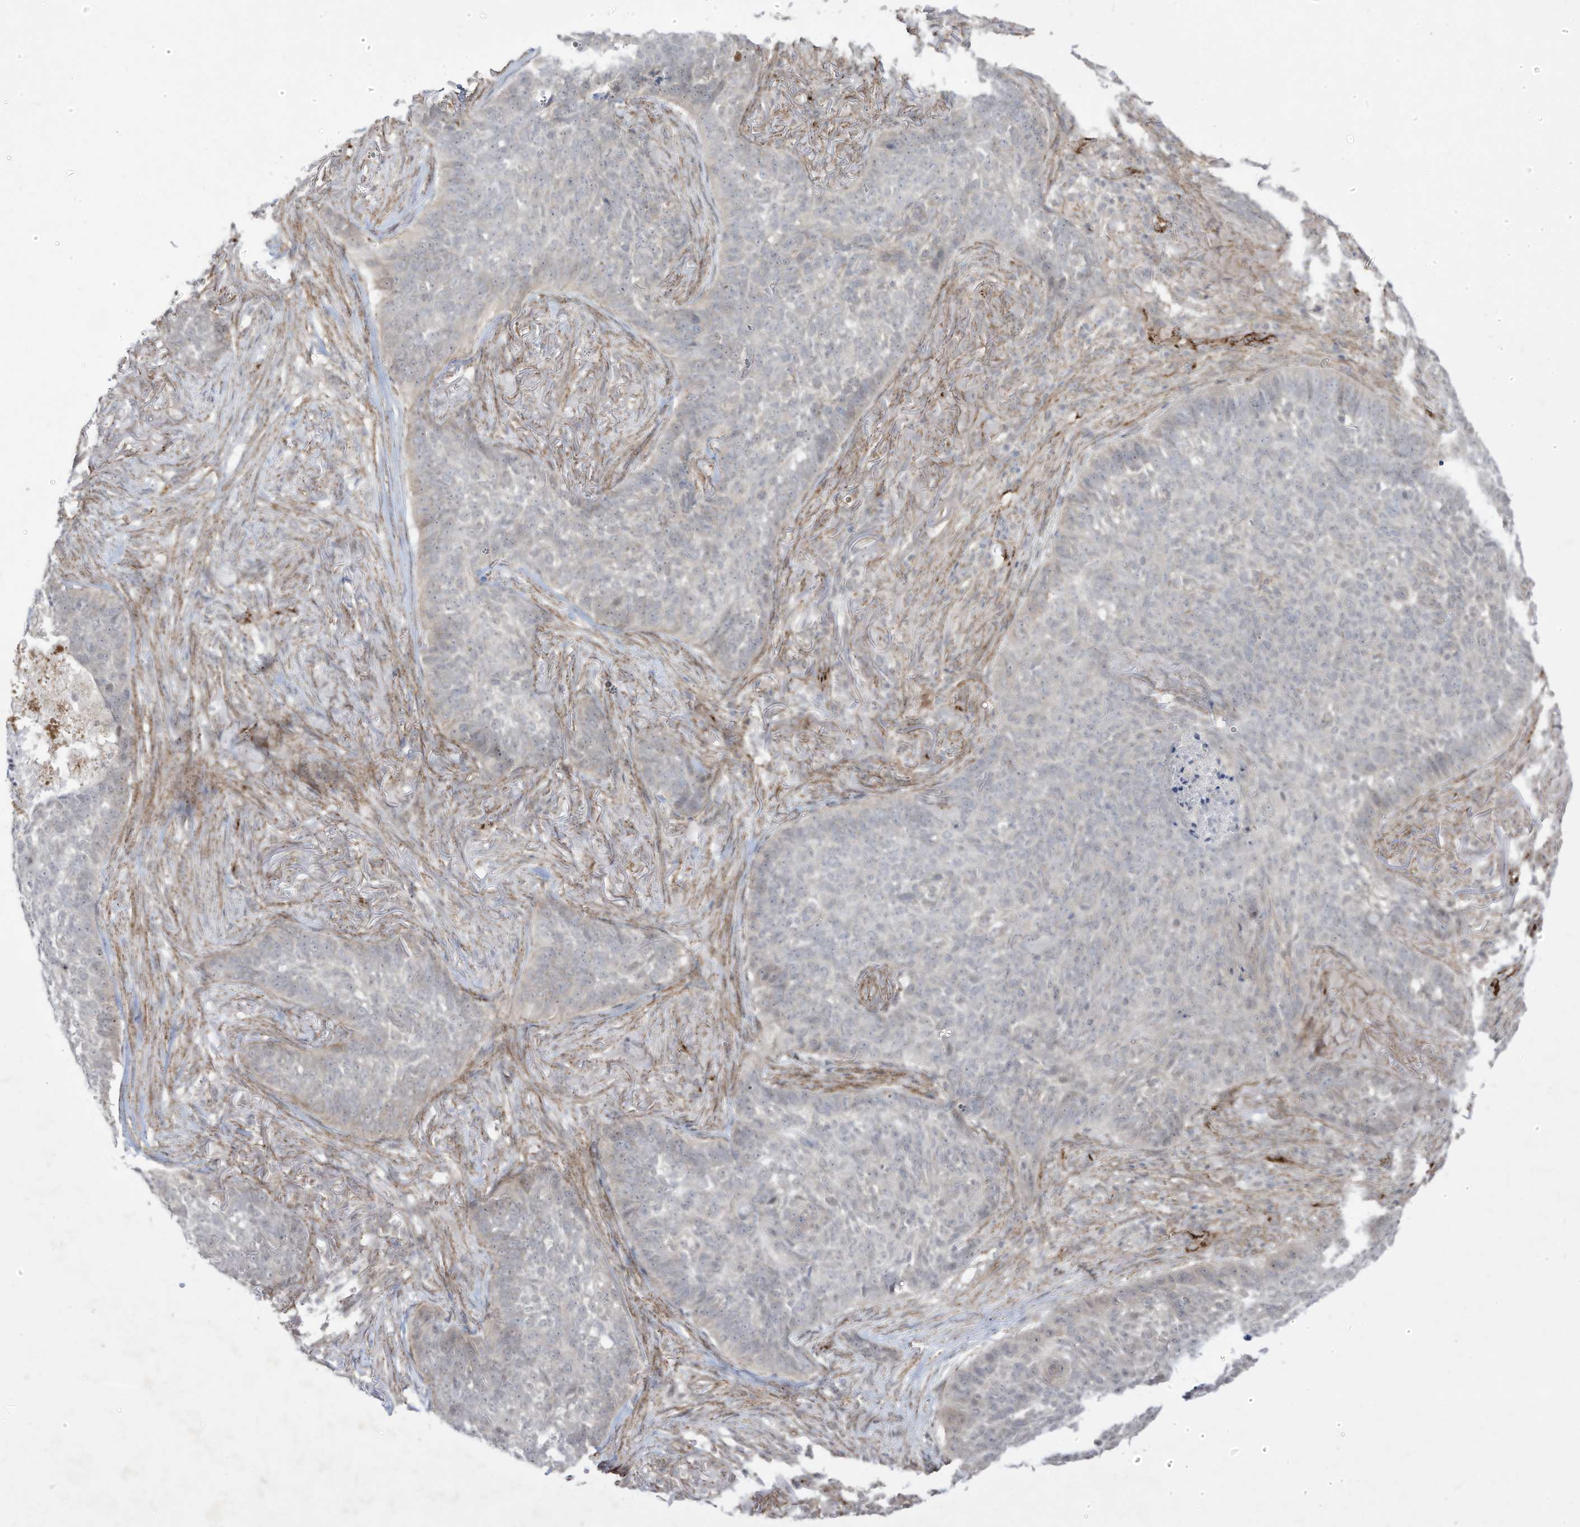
{"staining": {"intensity": "negative", "quantity": "none", "location": "none"}, "tissue": "skin cancer", "cell_type": "Tumor cells", "image_type": "cancer", "snomed": [{"axis": "morphology", "description": "Basal cell carcinoma"}, {"axis": "topography", "description": "Skin"}], "caption": "The IHC micrograph has no significant positivity in tumor cells of skin cancer (basal cell carcinoma) tissue. (DAB (3,3'-diaminobenzidine) IHC visualized using brightfield microscopy, high magnification).", "gene": "ZGRF1", "patient": {"sex": "male", "age": 85}}